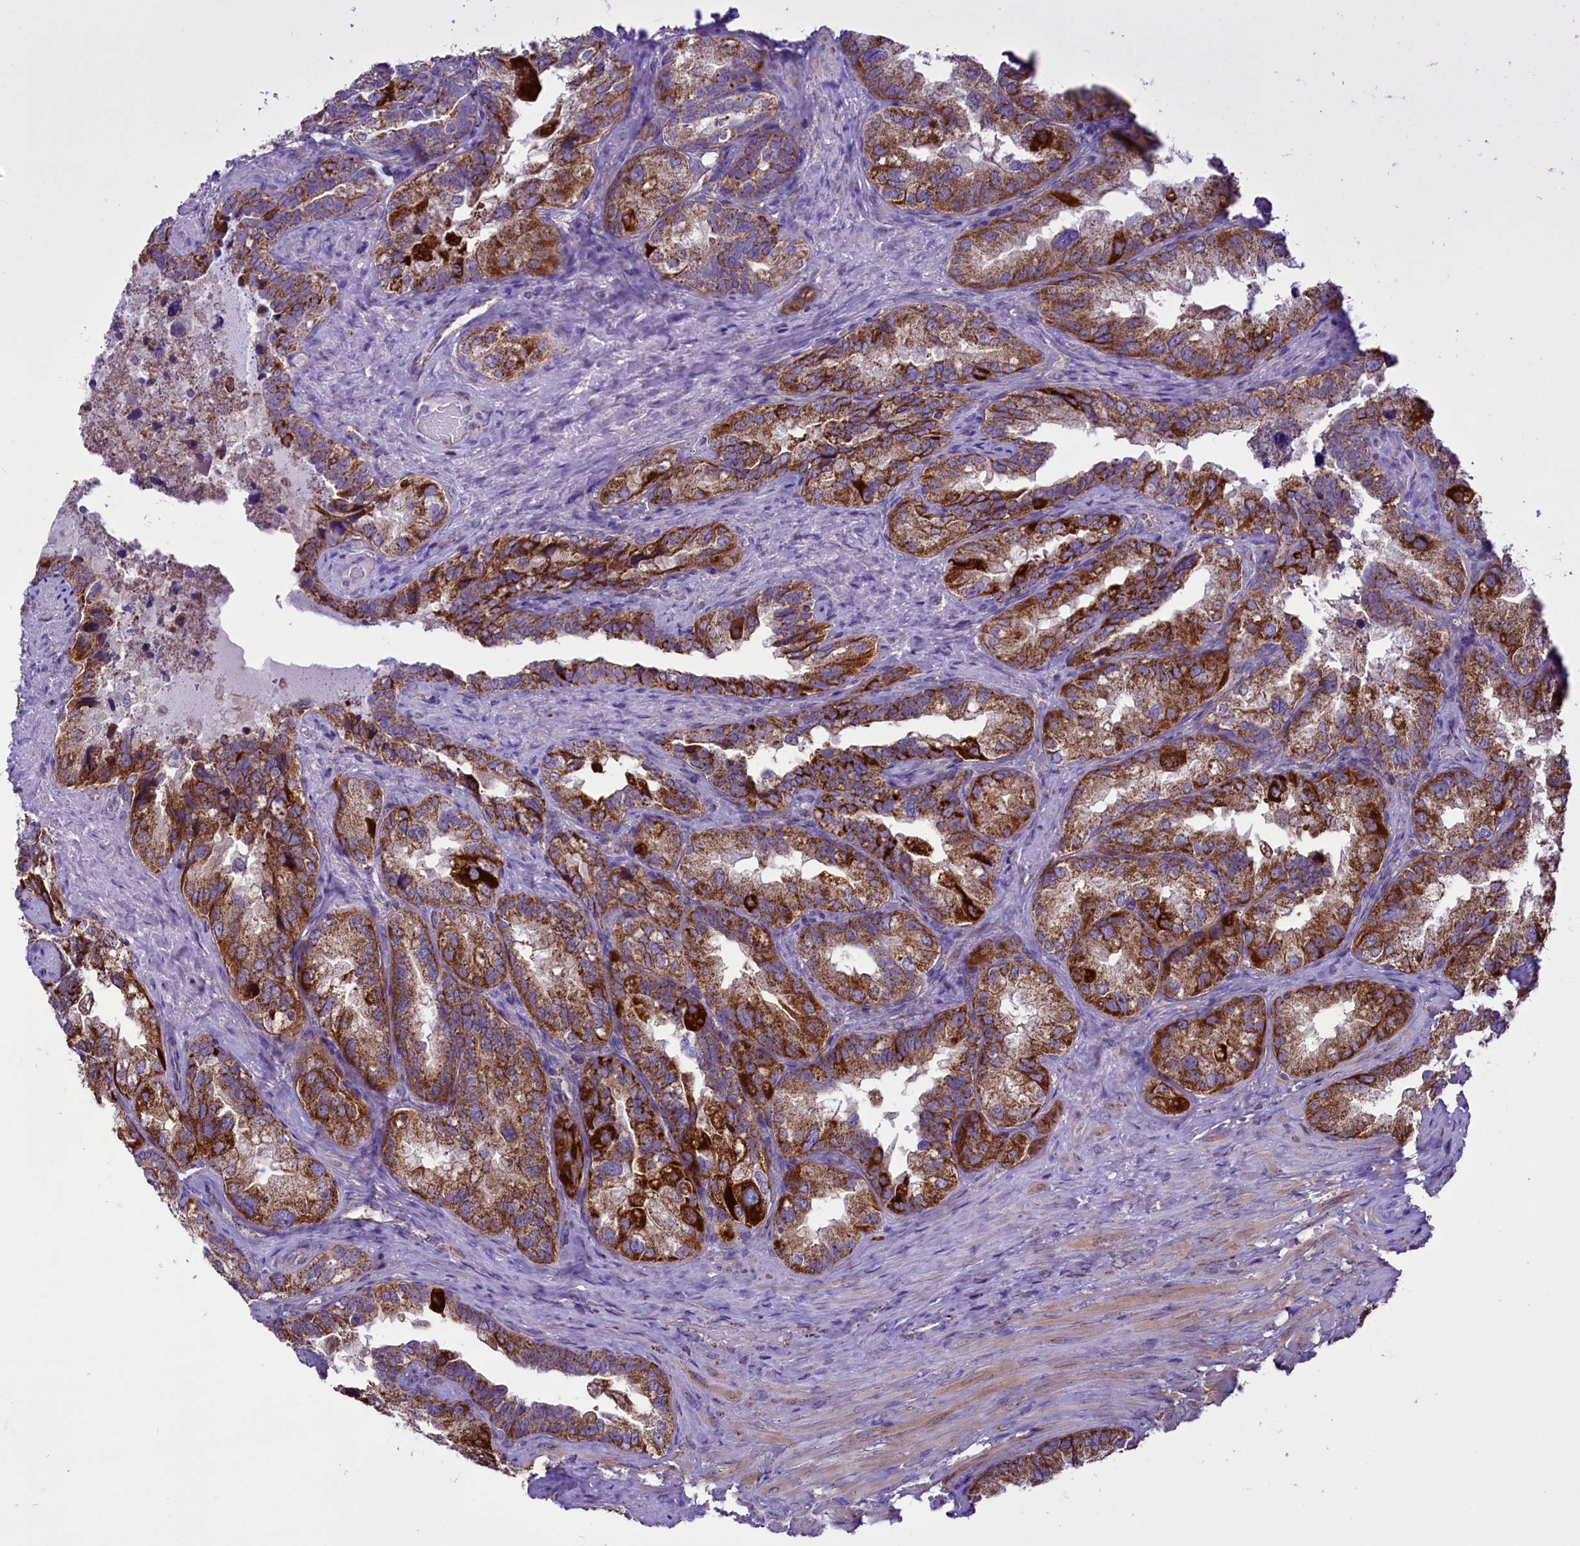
{"staining": {"intensity": "moderate", "quantity": "25%-75%", "location": "cytoplasmic/membranous"}, "tissue": "seminal vesicle", "cell_type": "Glandular cells", "image_type": "normal", "snomed": [{"axis": "morphology", "description": "Normal tissue, NOS"}, {"axis": "topography", "description": "Seminal veicle"}, {"axis": "topography", "description": "Peripheral nerve tissue"}], "caption": "Glandular cells reveal medium levels of moderate cytoplasmic/membranous expression in about 25%-75% of cells in benign seminal vesicle.", "gene": "ICA1L", "patient": {"sex": "male", "age": 67}}